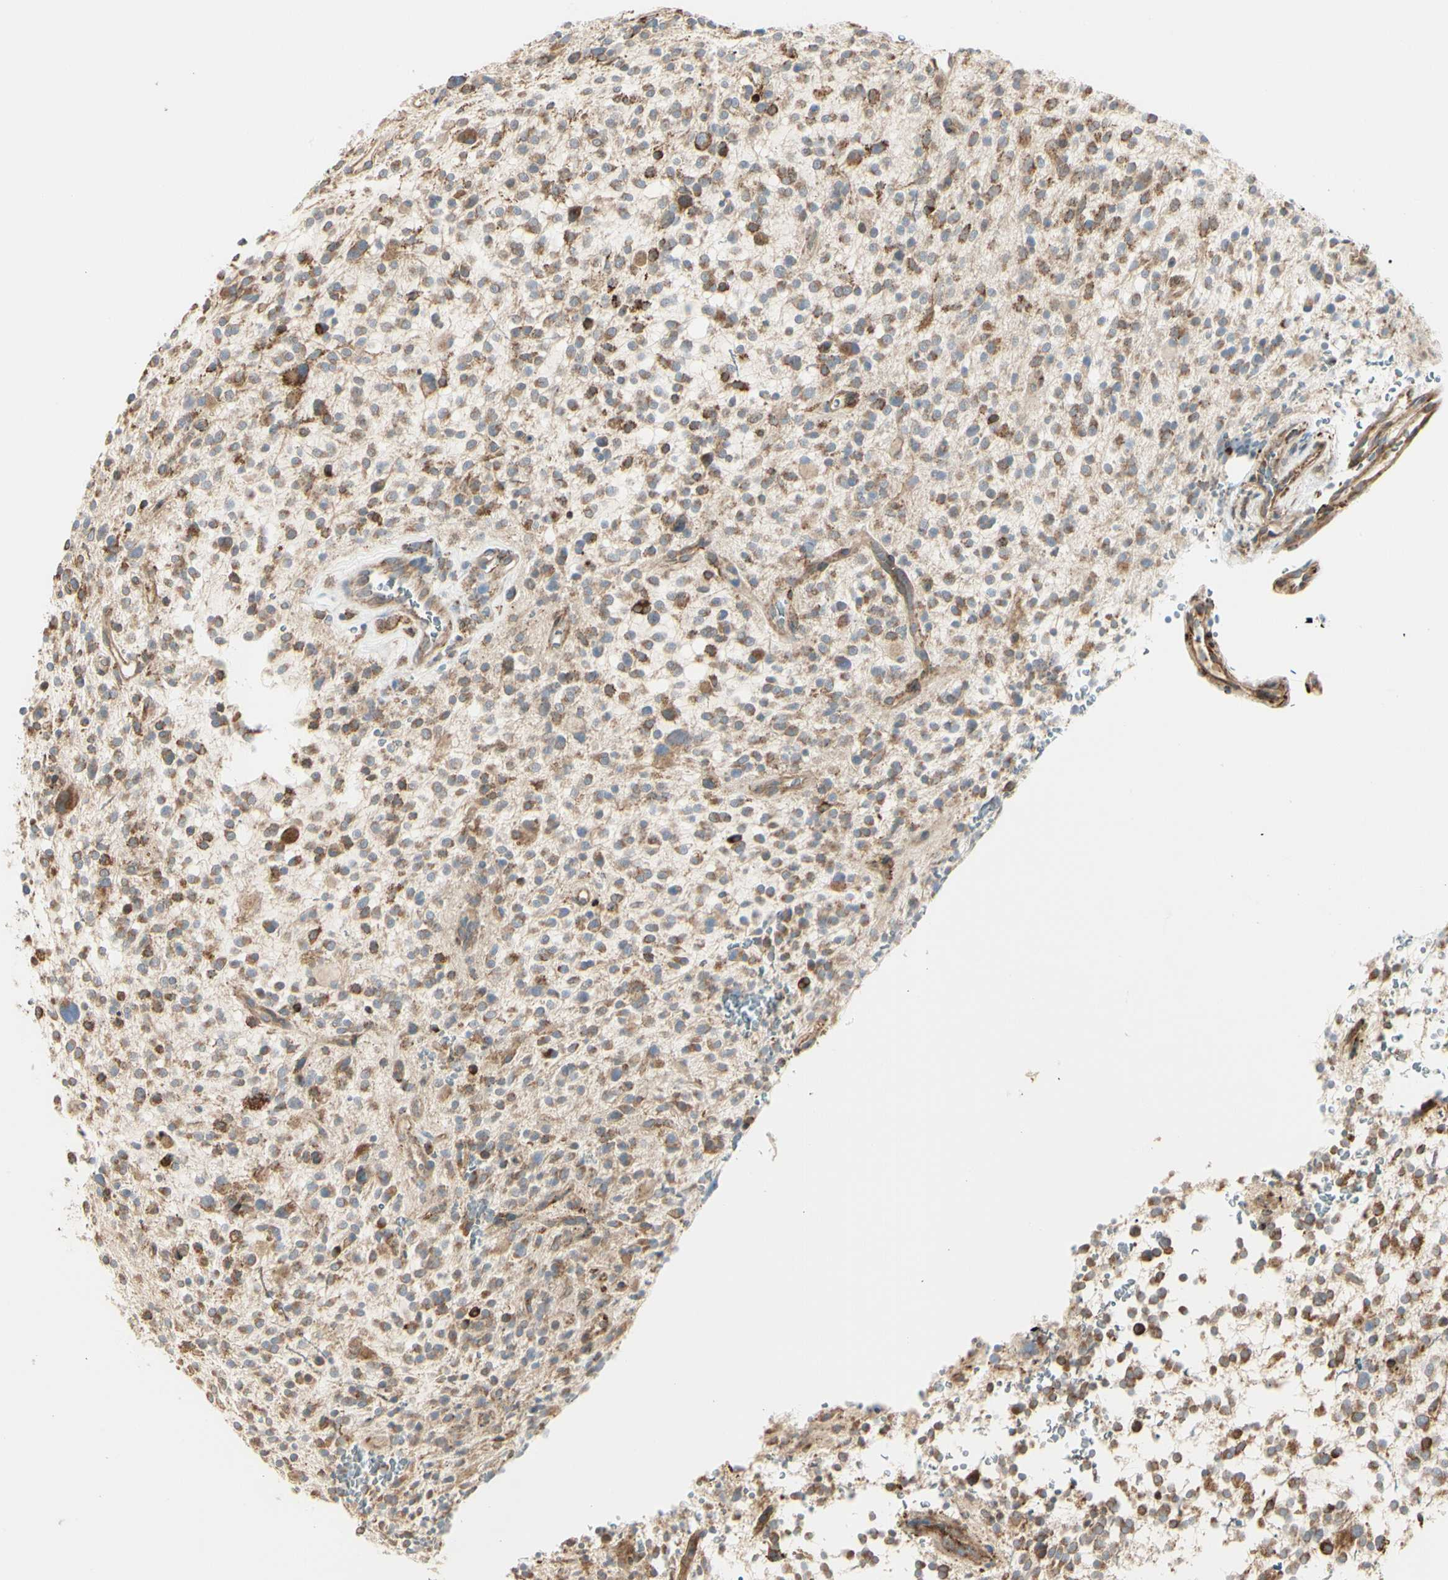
{"staining": {"intensity": "moderate", "quantity": ">75%", "location": "cytoplasmic/membranous"}, "tissue": "glioma", "cell_type": "Tumor cells", "image_type": "cancer", "snomed": [{"axis": "morphology", "description": "Glioma, malignant, High grade"}, {"axis": "topography", "description": "Brain"}], "caption": "Brown immunohistochemical staining in malignant glioma (high-grade) displays moderate cytoplasmic/membranous expression in approximately >75% of tumor cells.", "gene": "HSP90B1", "patient": {"sex": "male", "age": 48}}